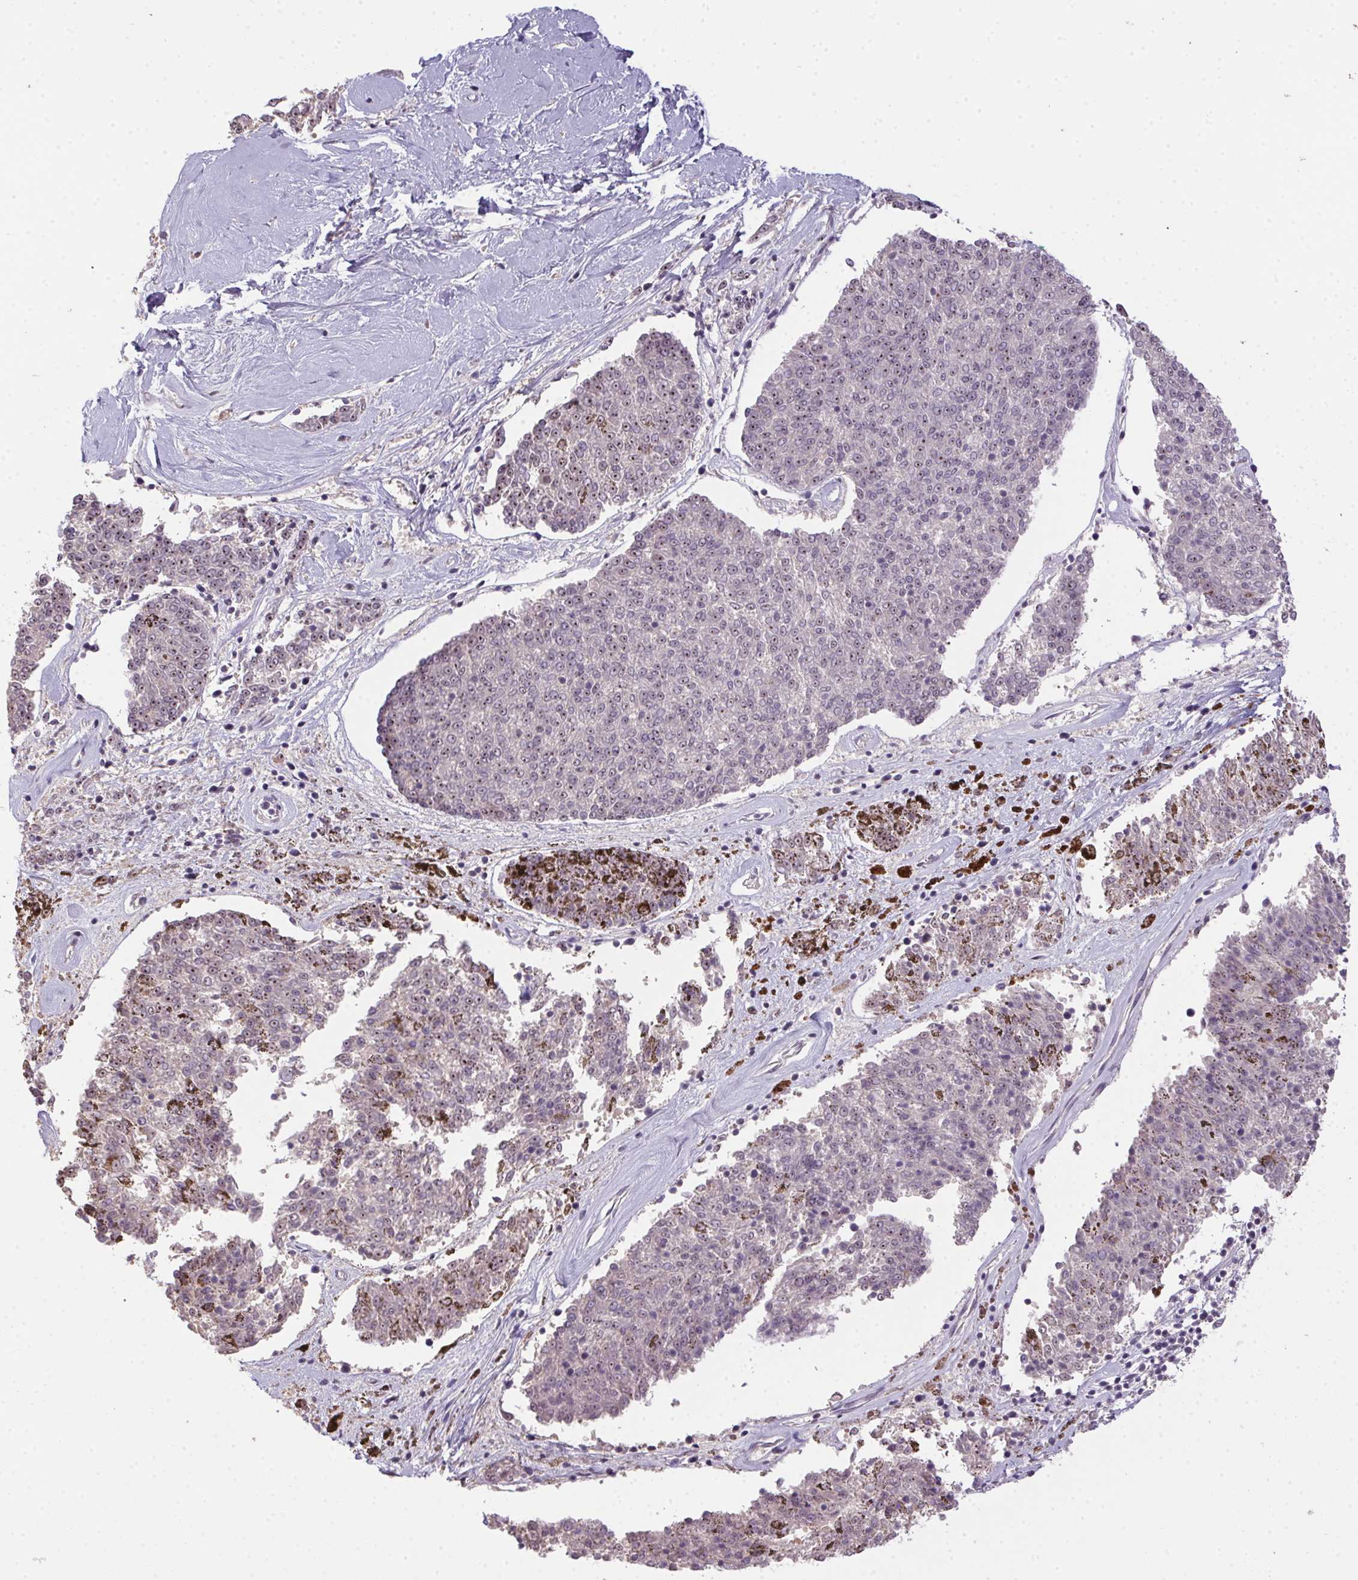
{"staining": {"intensity": "weak", "quantity": ">75%", "location": "nuclear"}, "tissue": "melanoma", "cell_type": "Tumor cells", "image_type": "cancer", "snomed": [{"axis": "morphology", "description": "Malignant melanoma, NOS"}, {"axis": "topography", "description": "Skin"}], "caption": "Tumor cells exhibit weak nuclear staining in approximately >75% of cells in melanoma.", "gene": "BATF2", "patient": {"sex": "female", "age": 72}}